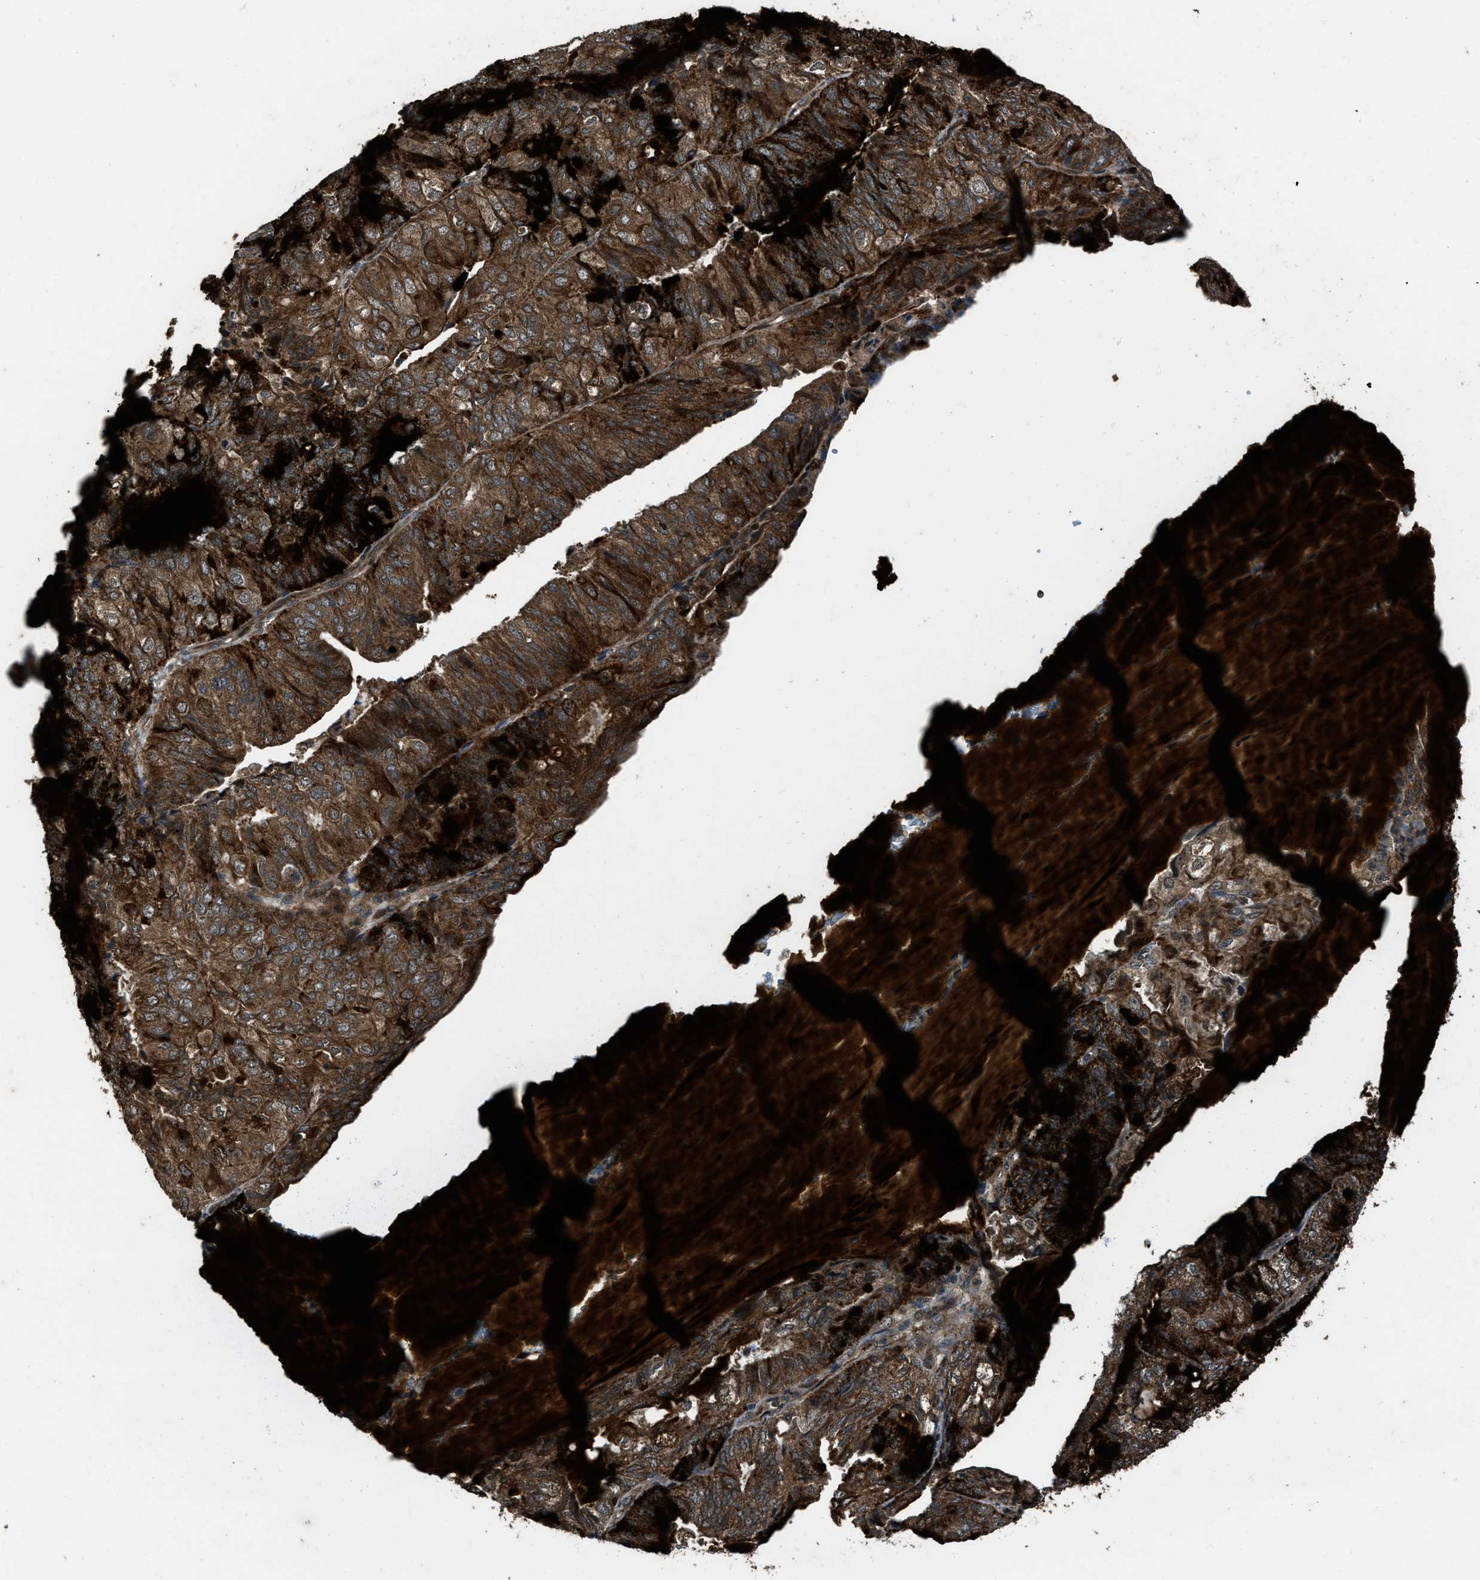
{"staining": {"intensity": "strong", "quantity": ">75%", "location": "cytoplasmic/membranous"}, "tissue": "endometrial cancer", "cell_type": "Tumor cells", "image_type": "cancer", "snomed": [{"axis": "morphology", "description": "Adenocarcinoma, NOS"}, {"axis": "topography", "description": "Endometrium"}], "caption": "This is a photomicrograph of immunohistochemistry (IHC) staining of adenocarcinoma (endometrial), which shows strong staining in the cytoplasmic/membranous of tumor cells.", "gene": "IRAK4", "patient": {"sex": "female", "age": 81}}